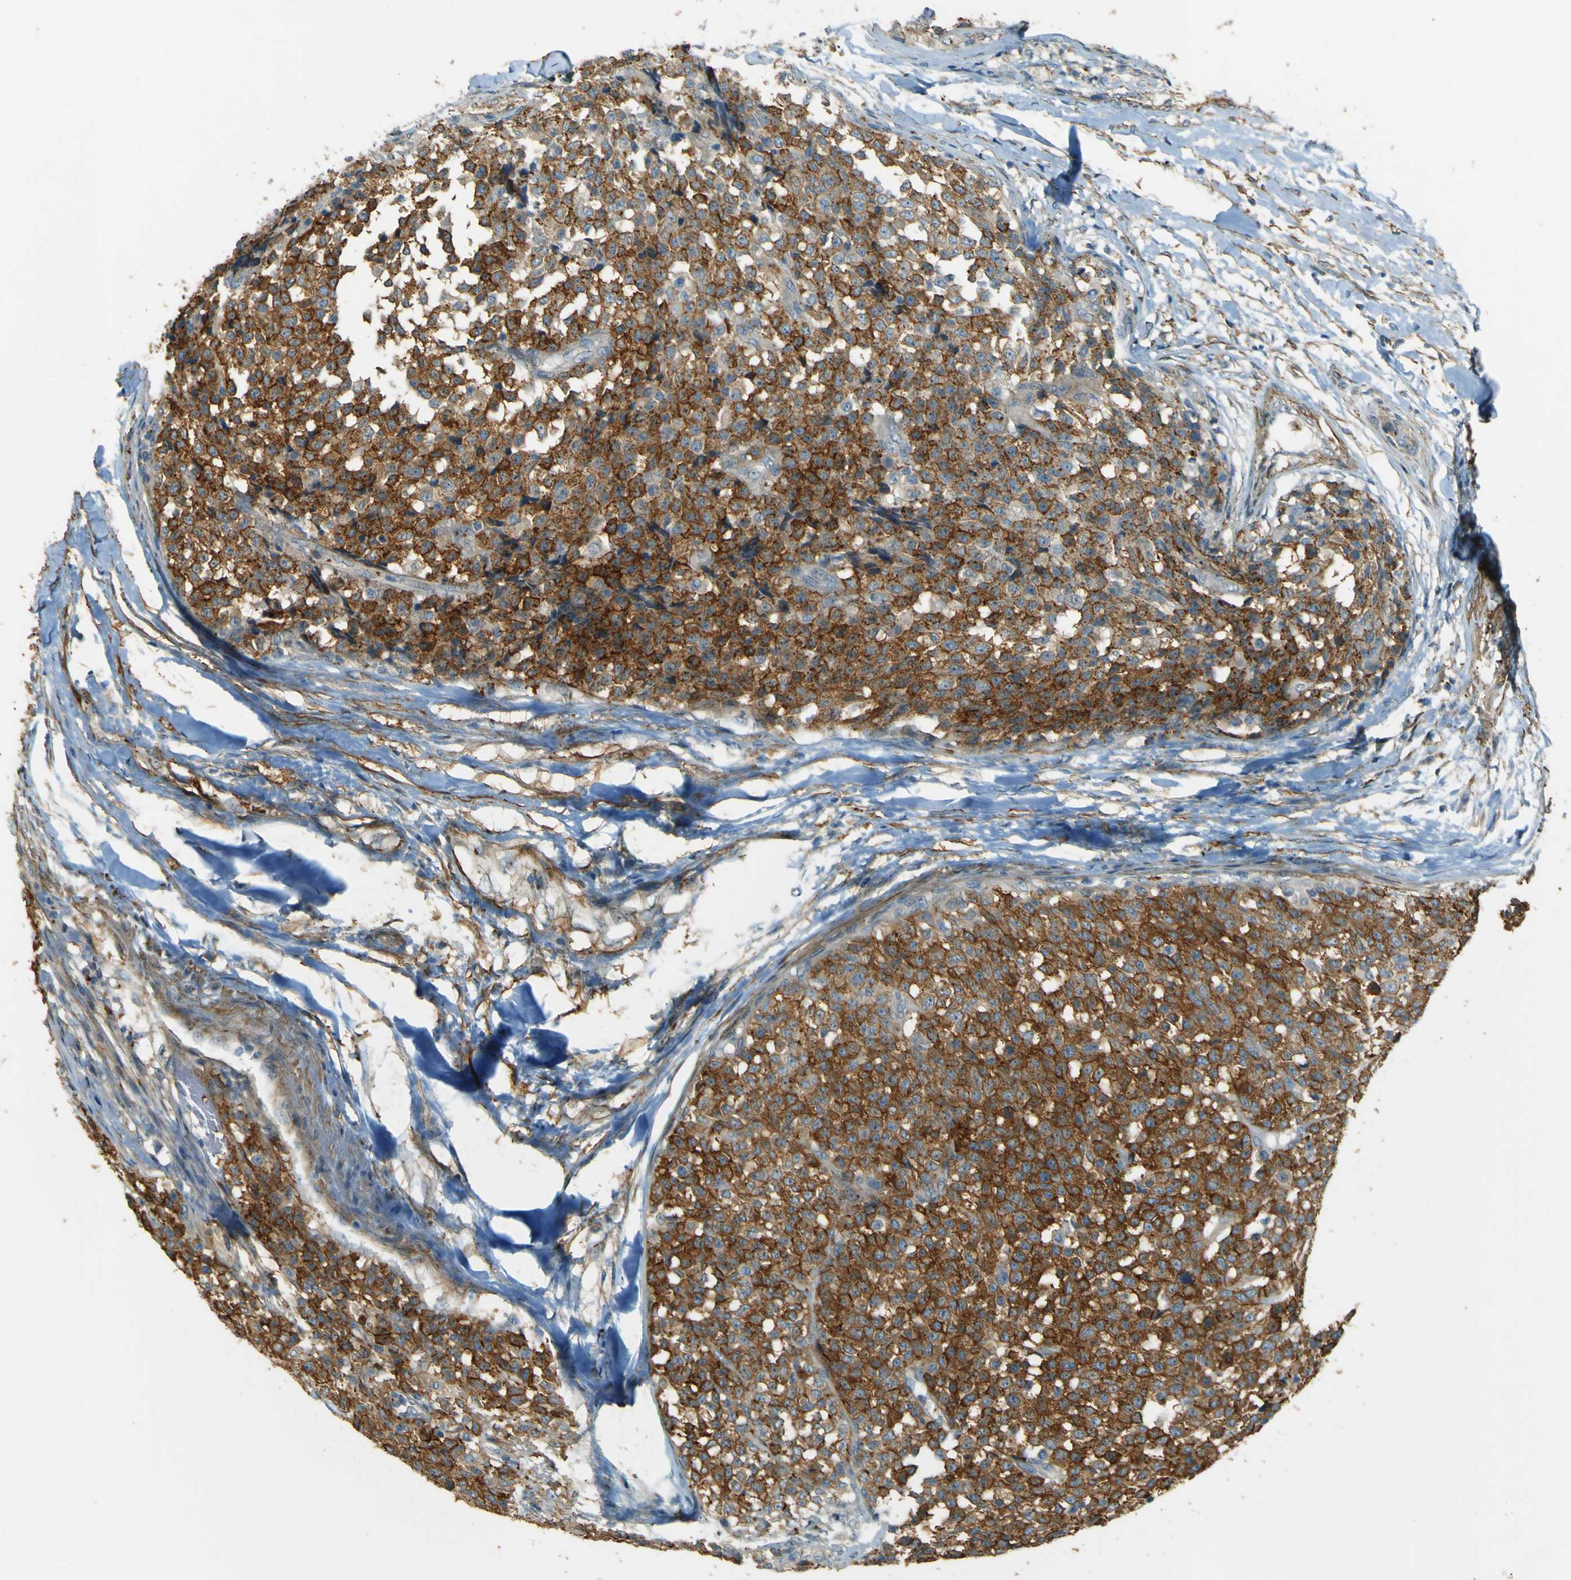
{"staining": {"intensity": "moderate", "quantity": ">75%", "location": "cytoplasmic/membranous"}, "tissue": "testis cancer", "cell_type": "Tumor cells", "image_type": "cancer", "snomed": [{"axis": "morphology", "description": "Seminoma, NOS"}, {"axis": "topography", "description": "Testis"}], "caption": "Moderate cytoplasmic/membranous protein staining is appreciated in approximately >75% of tumor cells in seminoma (testis).", "gene": "NEXN", "patient": {"sex": "male", "age": 59}}